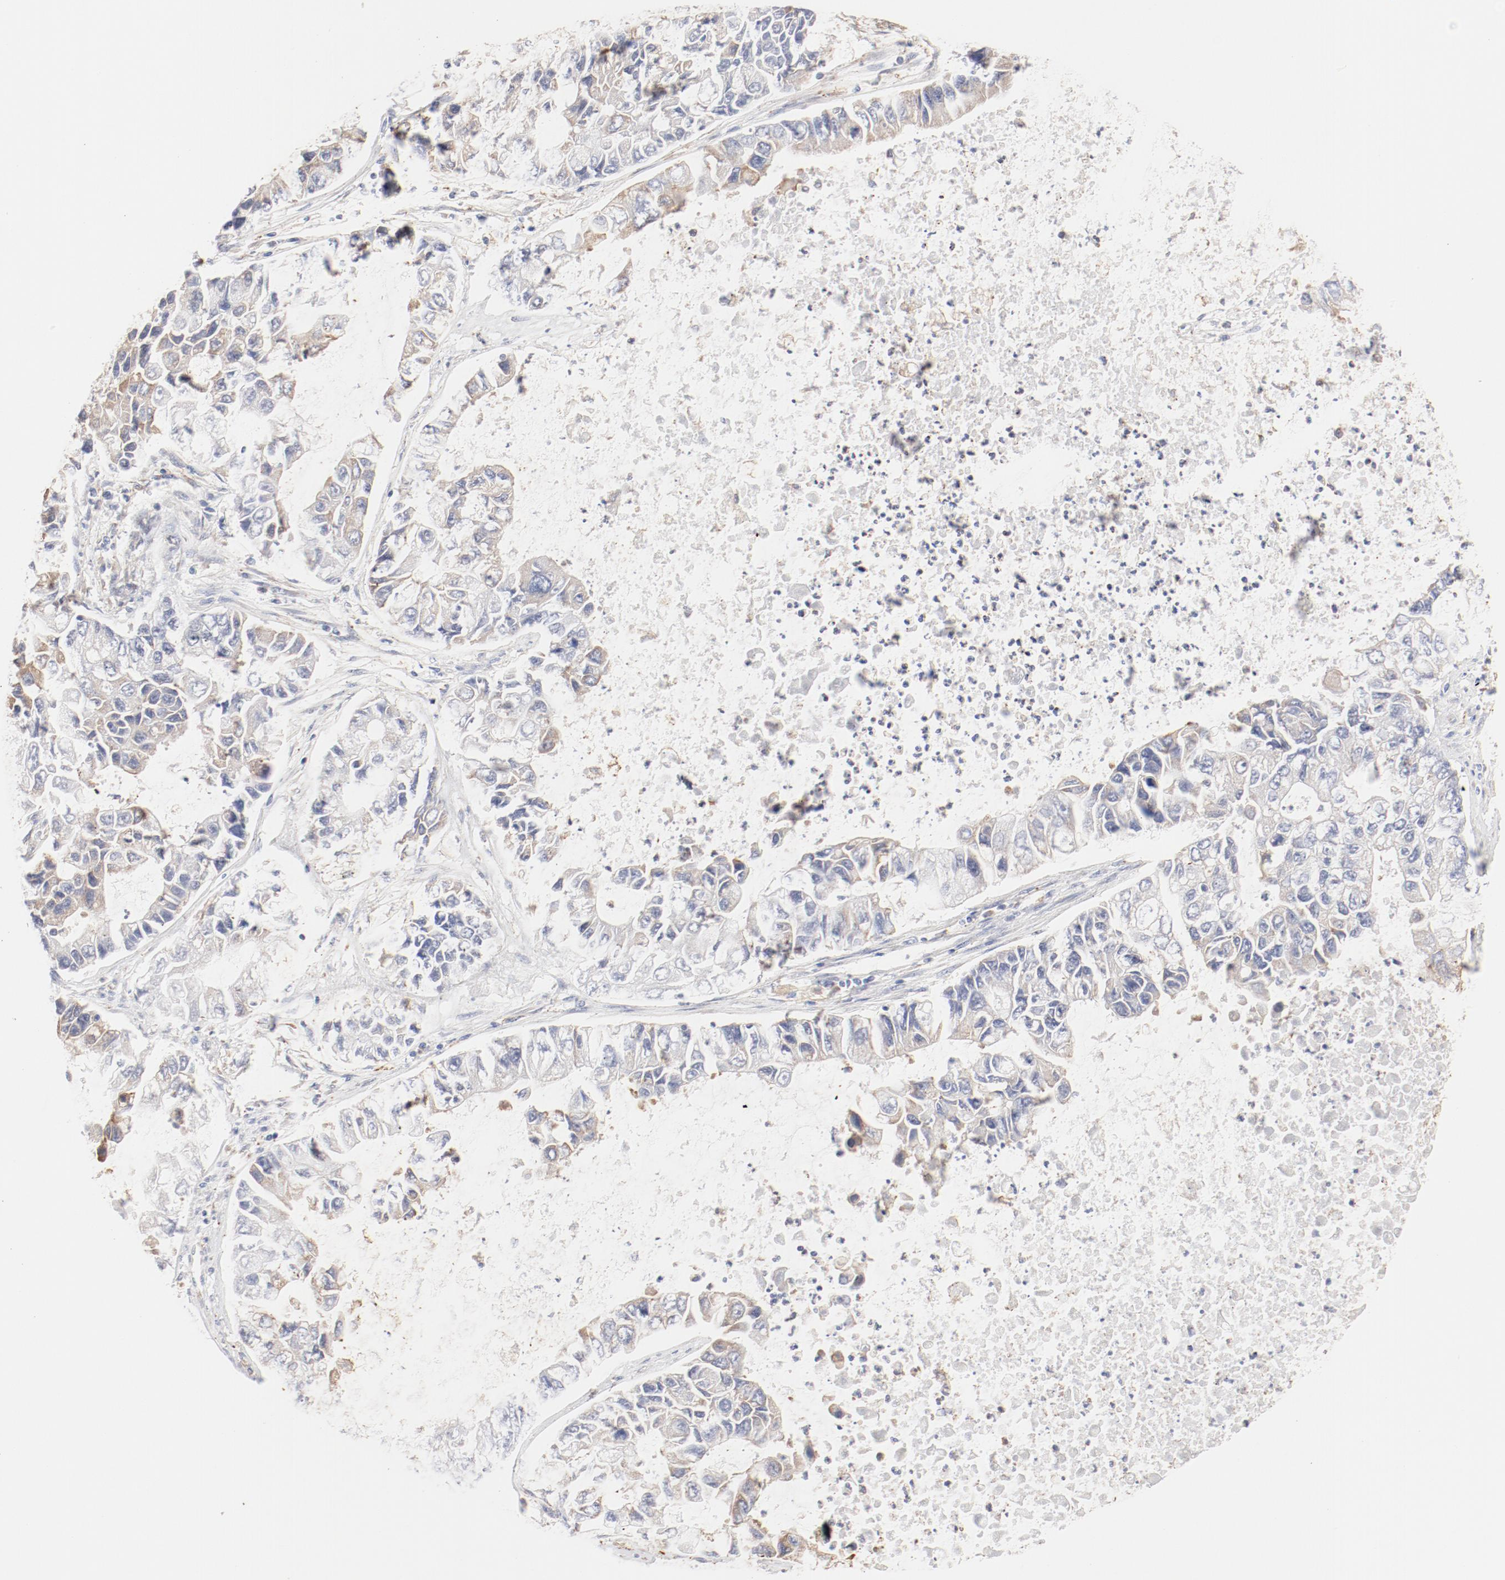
{"staining": {"intensity": "negative", "quantity": "none", "location": "none"}, "tissue": "lung cancer", "cell_type": "Tumor cells", "image_type": "cancer", "snomed": [{"axis": "morphology", "description": "Adenocarcinoma, NOS"}, {"axis": "topography", "description": "Lung"}], "caption": "The image demonstrates no staining of tumor cells in lung cancer (adenocarcinoma).", "gene": "CTSH", "patient": {"sex": "female", "age": 51}}